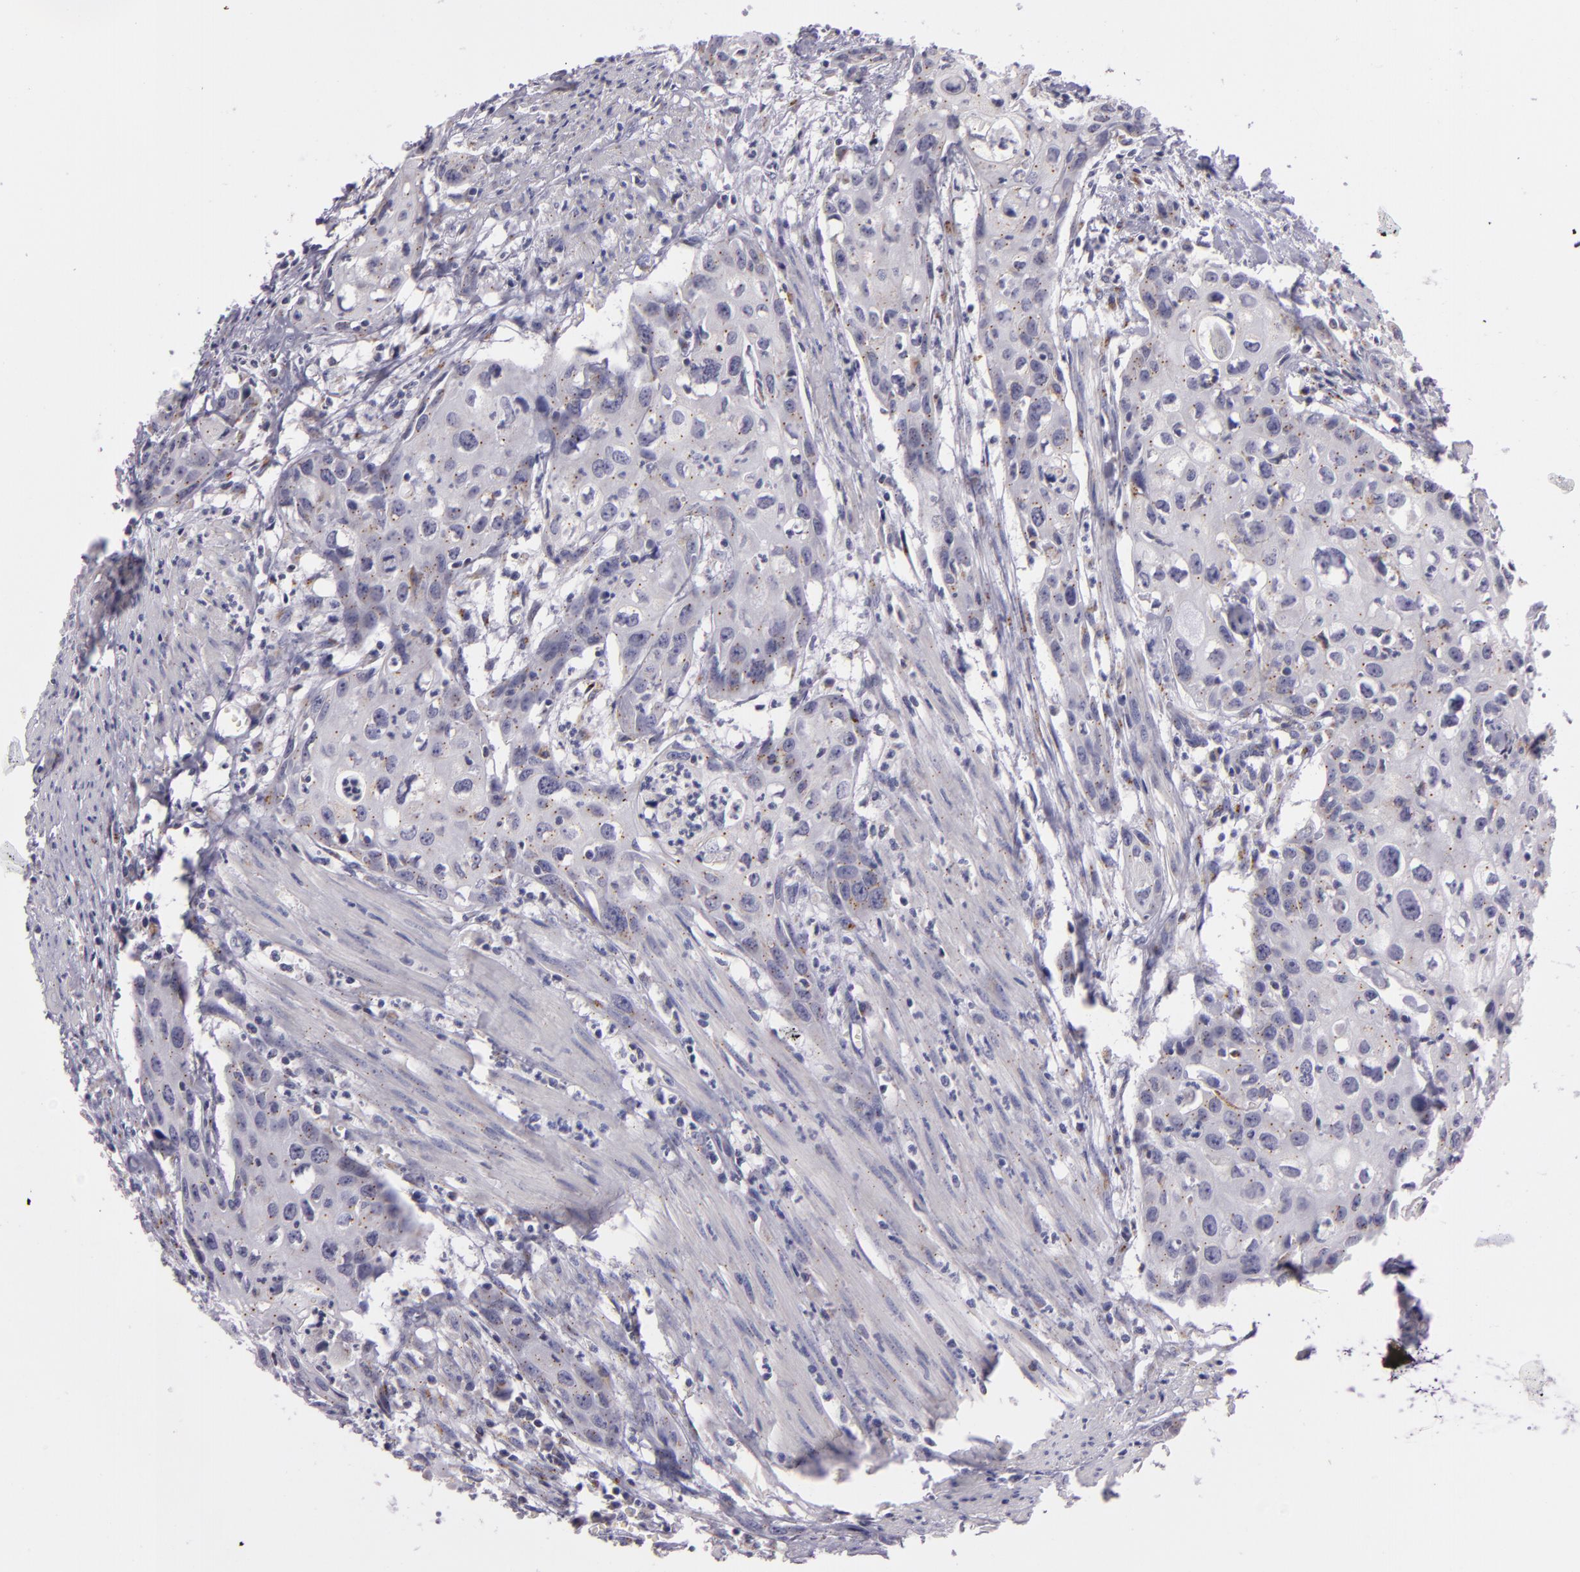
{"staining": {"intensity": "weak", "quantity": ">75%", "location": "cytoplasmic/membranous"}, "tissue": "urothelial cancer", "cell_type": "Tumor cells", "image_type": "cancer", "snomed": [{"axis": "morphology", "description": "Urothelial carcinoma, High grade"}, {"axis": "topography", "description": "Urinary bladder"}], "caption": "Urothelial cancer stained for a protein exhibits weak cytoplasmic/membranous positivity in tumor cells.", "gene": "CILK1", "patient": {"sex": "male", "age": 54}}